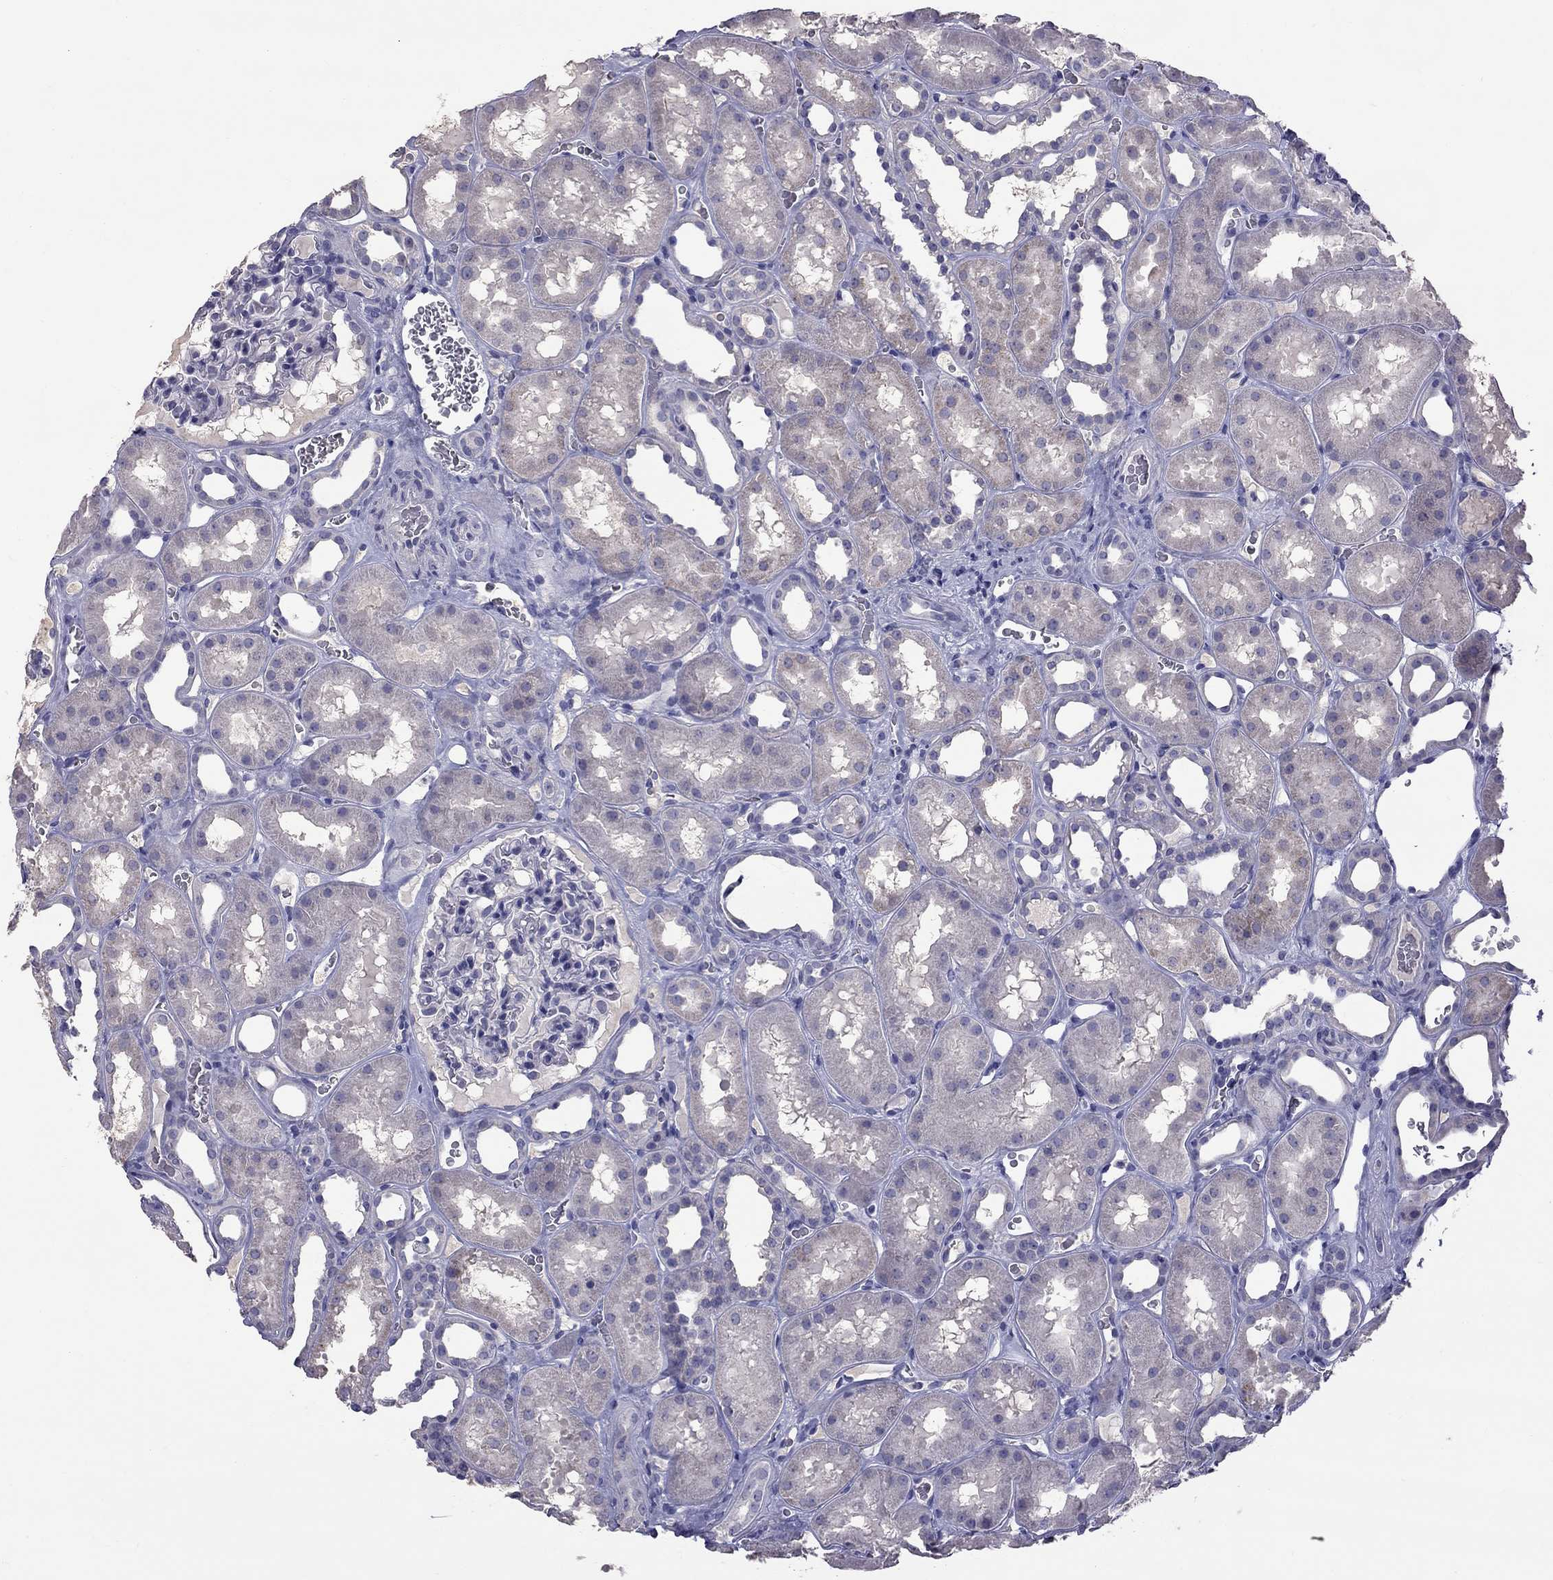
{"staining": {"intensity": "negative", "quantity": "none", "location": "none"}, "tissue": "kidney", "cell_type": "Cells in glomeruli", "image_type": "normal", "snomed": [{"axis": "morphology", "description": "Normal tissue, NOS"}, {"axis": "topography", "description": "Kidney"}], "caption": "This is a histopathology image of immunohistochemistry (IHC) staining of normal kidney, which shows no positivity in cells in glomeruli.", "gene": "CFAP91", "patient": {"sex": "female", "age": 41}}